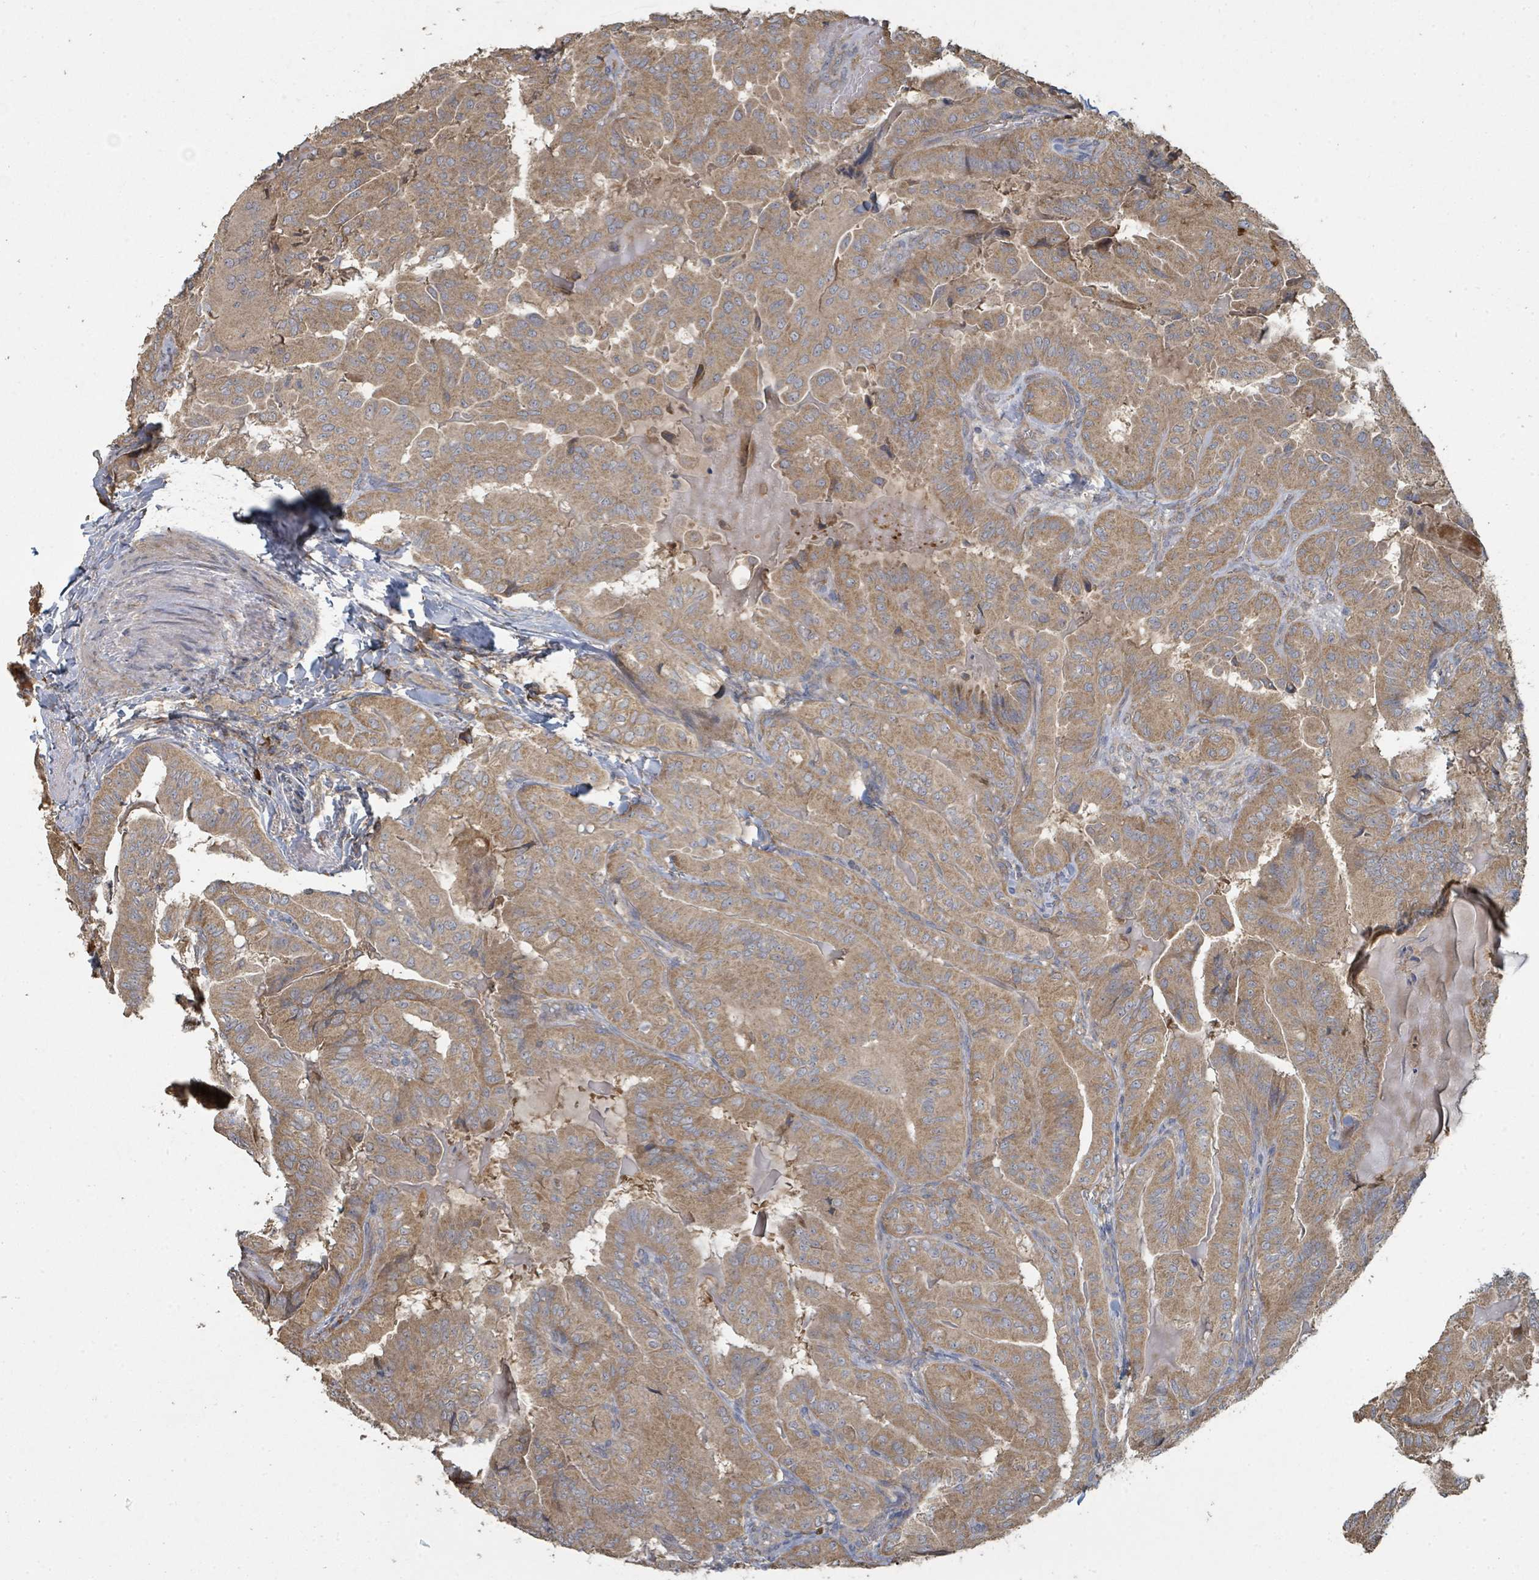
{"staining": {"intensity": "moderate", "quantity": ">75%", "location": "cytoplasmic/membranous"}, "tissue": "thyroid cancer", "cell_type": "Tumor cells", "image_type": "cancer", "snomed": [{"axis": "morphology", "description": "Papillary adenocarcinoma, NOS"}, {"axis": "topography", "description": "Thyroid gland"}], "caption": "Moderate cytoplasmic/membranous staining is seen in approximately >75% of tumor cells in thyroid papillary adenocarcinoma.", "gene": "WDFY1", "patient": {"sex": "female", "age": 68}}